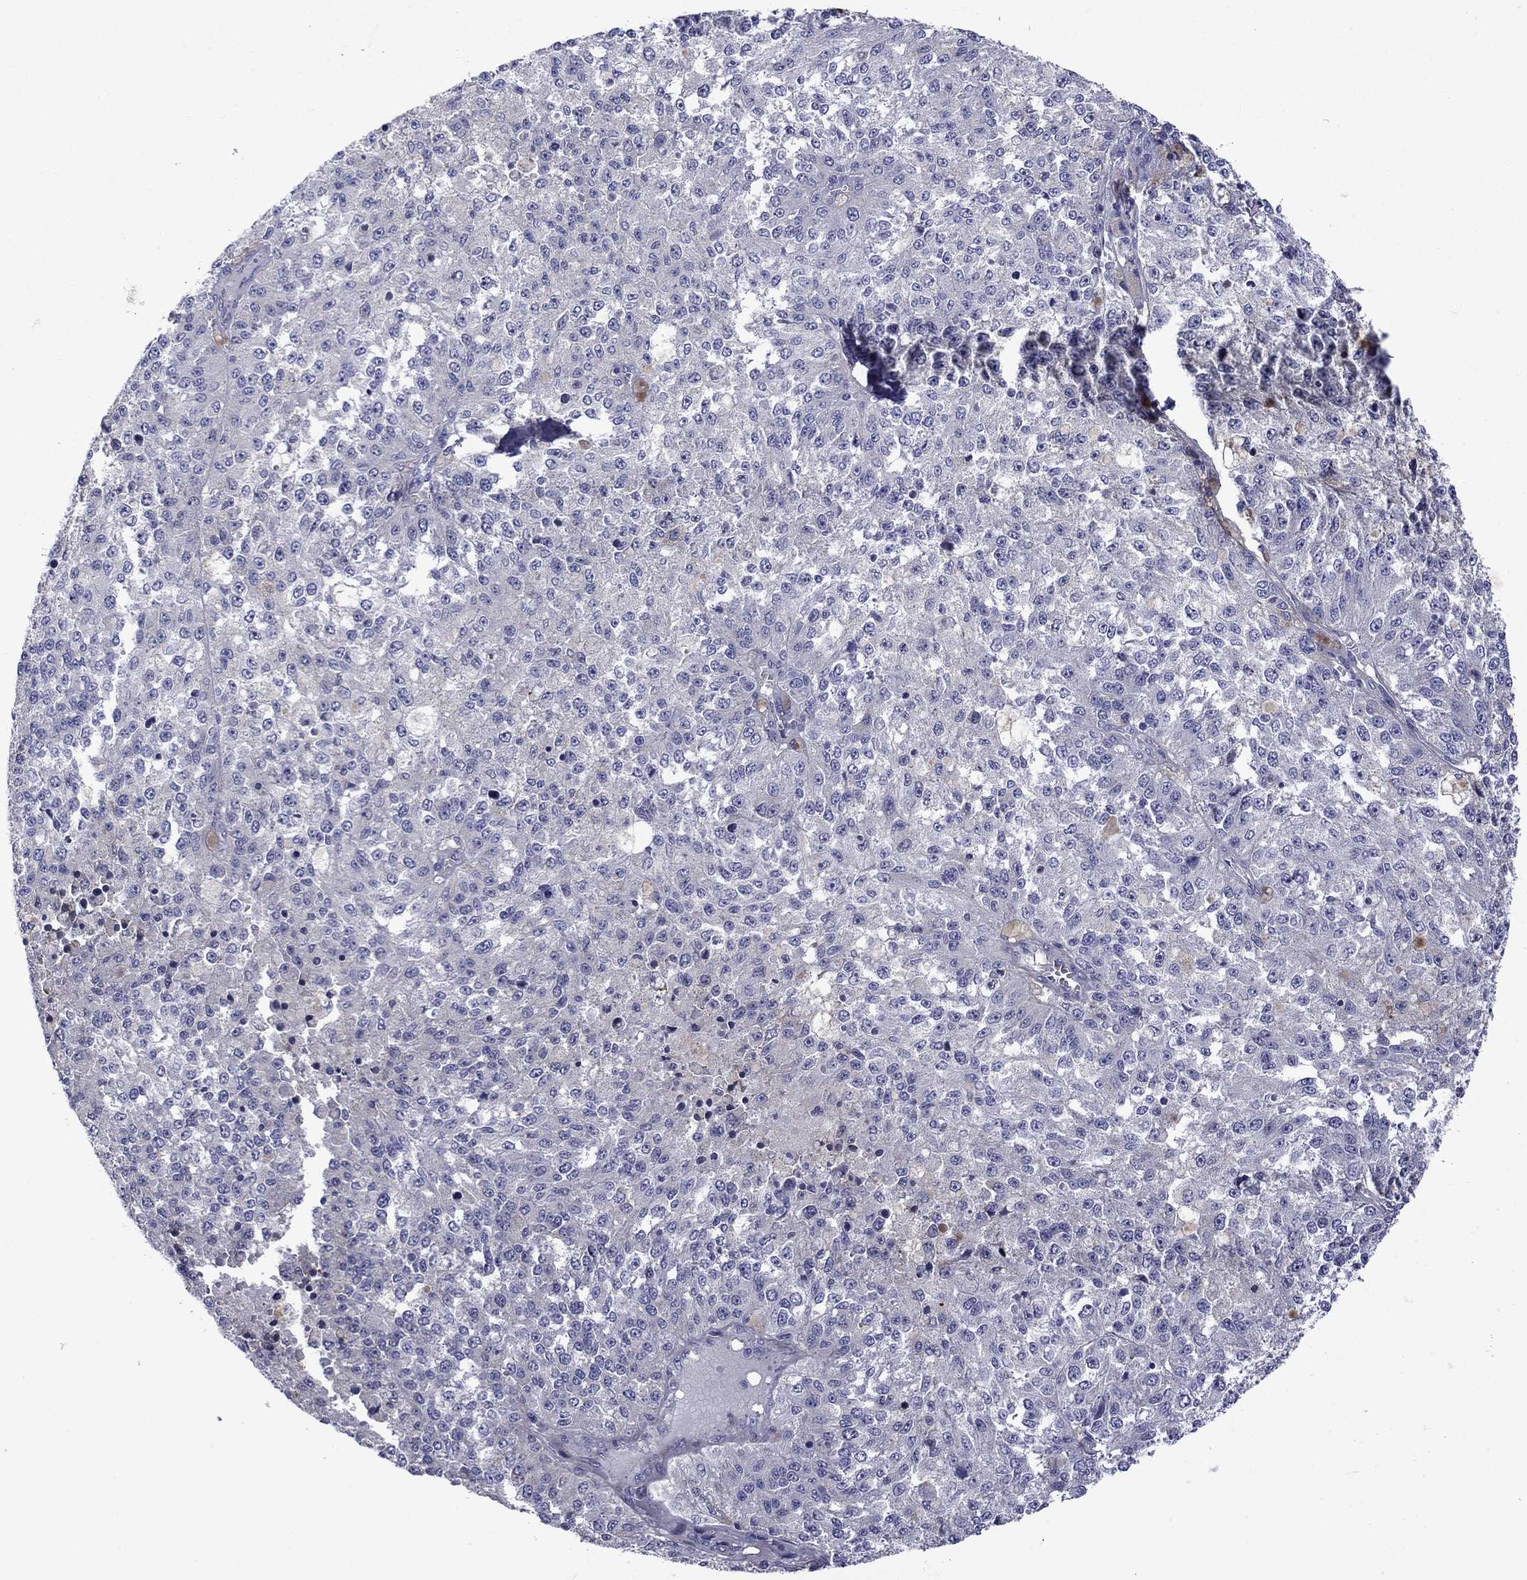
{"staining": {"intensity": "negative", "quantity": "none", "location": "none"}, "tissue": "melanoma", "cell_type": "Tumor cells", "image_type": "cancer", "snomed": [{"axis": "morphology", "description": "Malignant melanoma, Metastatic site"}, {"axis": "topography", "description": "Lymph node"}], "caption": "Immunohistochemical staining of human melanoma displays no significant positivity in tumor cells.", "gene": "HSPG2", "patient": {"sex": "female", "age": 64}}